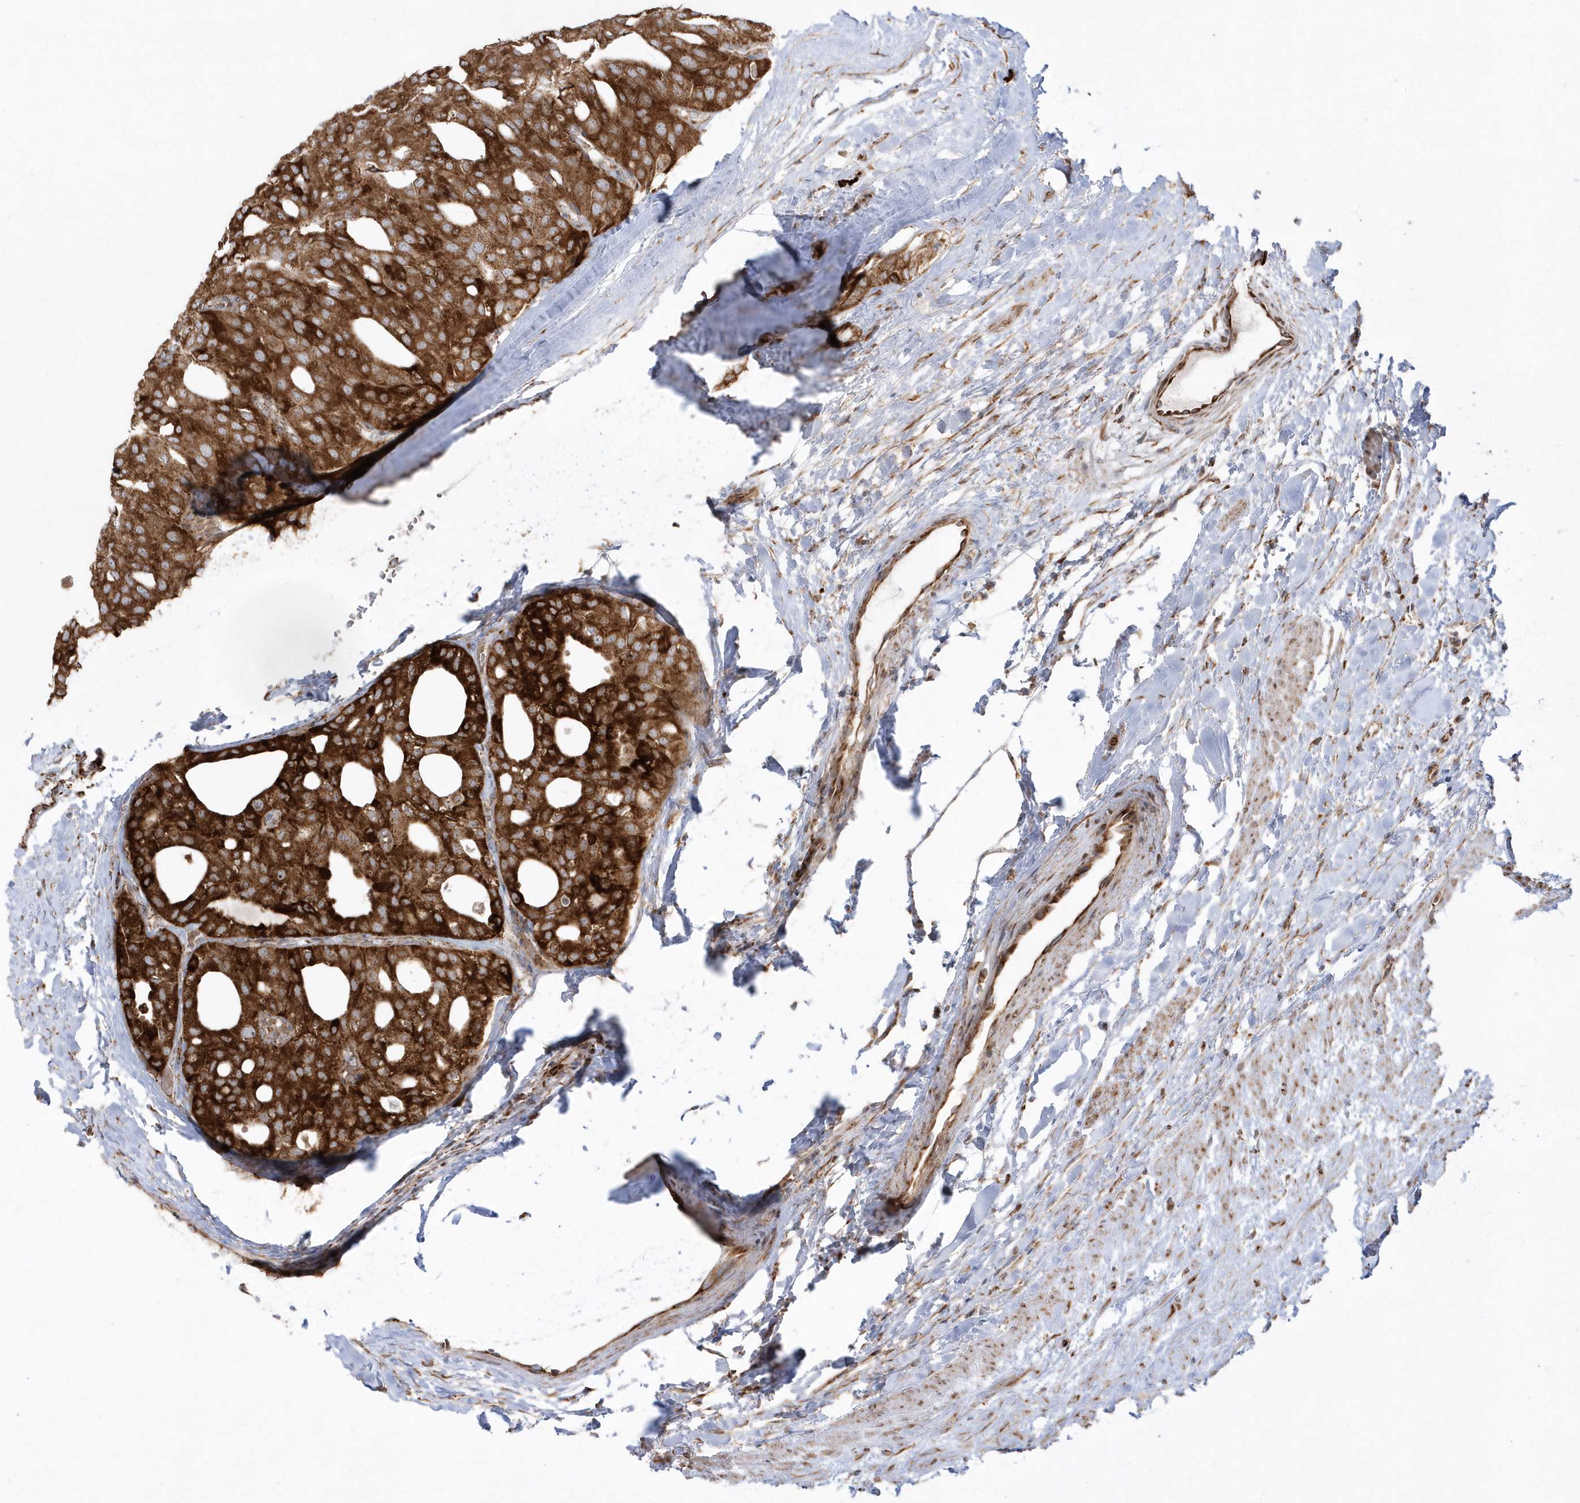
{"staining": {"intensity": "strong", "quantity": ">75%", "location": "cytoplasmic/membranous"}, "tissue": "thyroid cancer", "cell_type": "Tumor cells", "image_type": "cancer", "snomed": [{"axis": "morphology", "description": "Follicular adenoma carcinoma, NOS"}, {"axis": "topography", "description": "Thyroid gland"}], "caption": "Strong cytoplasmic/membranous protein positivity is appreciated in approximately >75% of tumor cells in follicular adenoma carcinoma (thyroid).", "gene": "SH3BP2", "patient": {"sex": "male", "age": 75}}